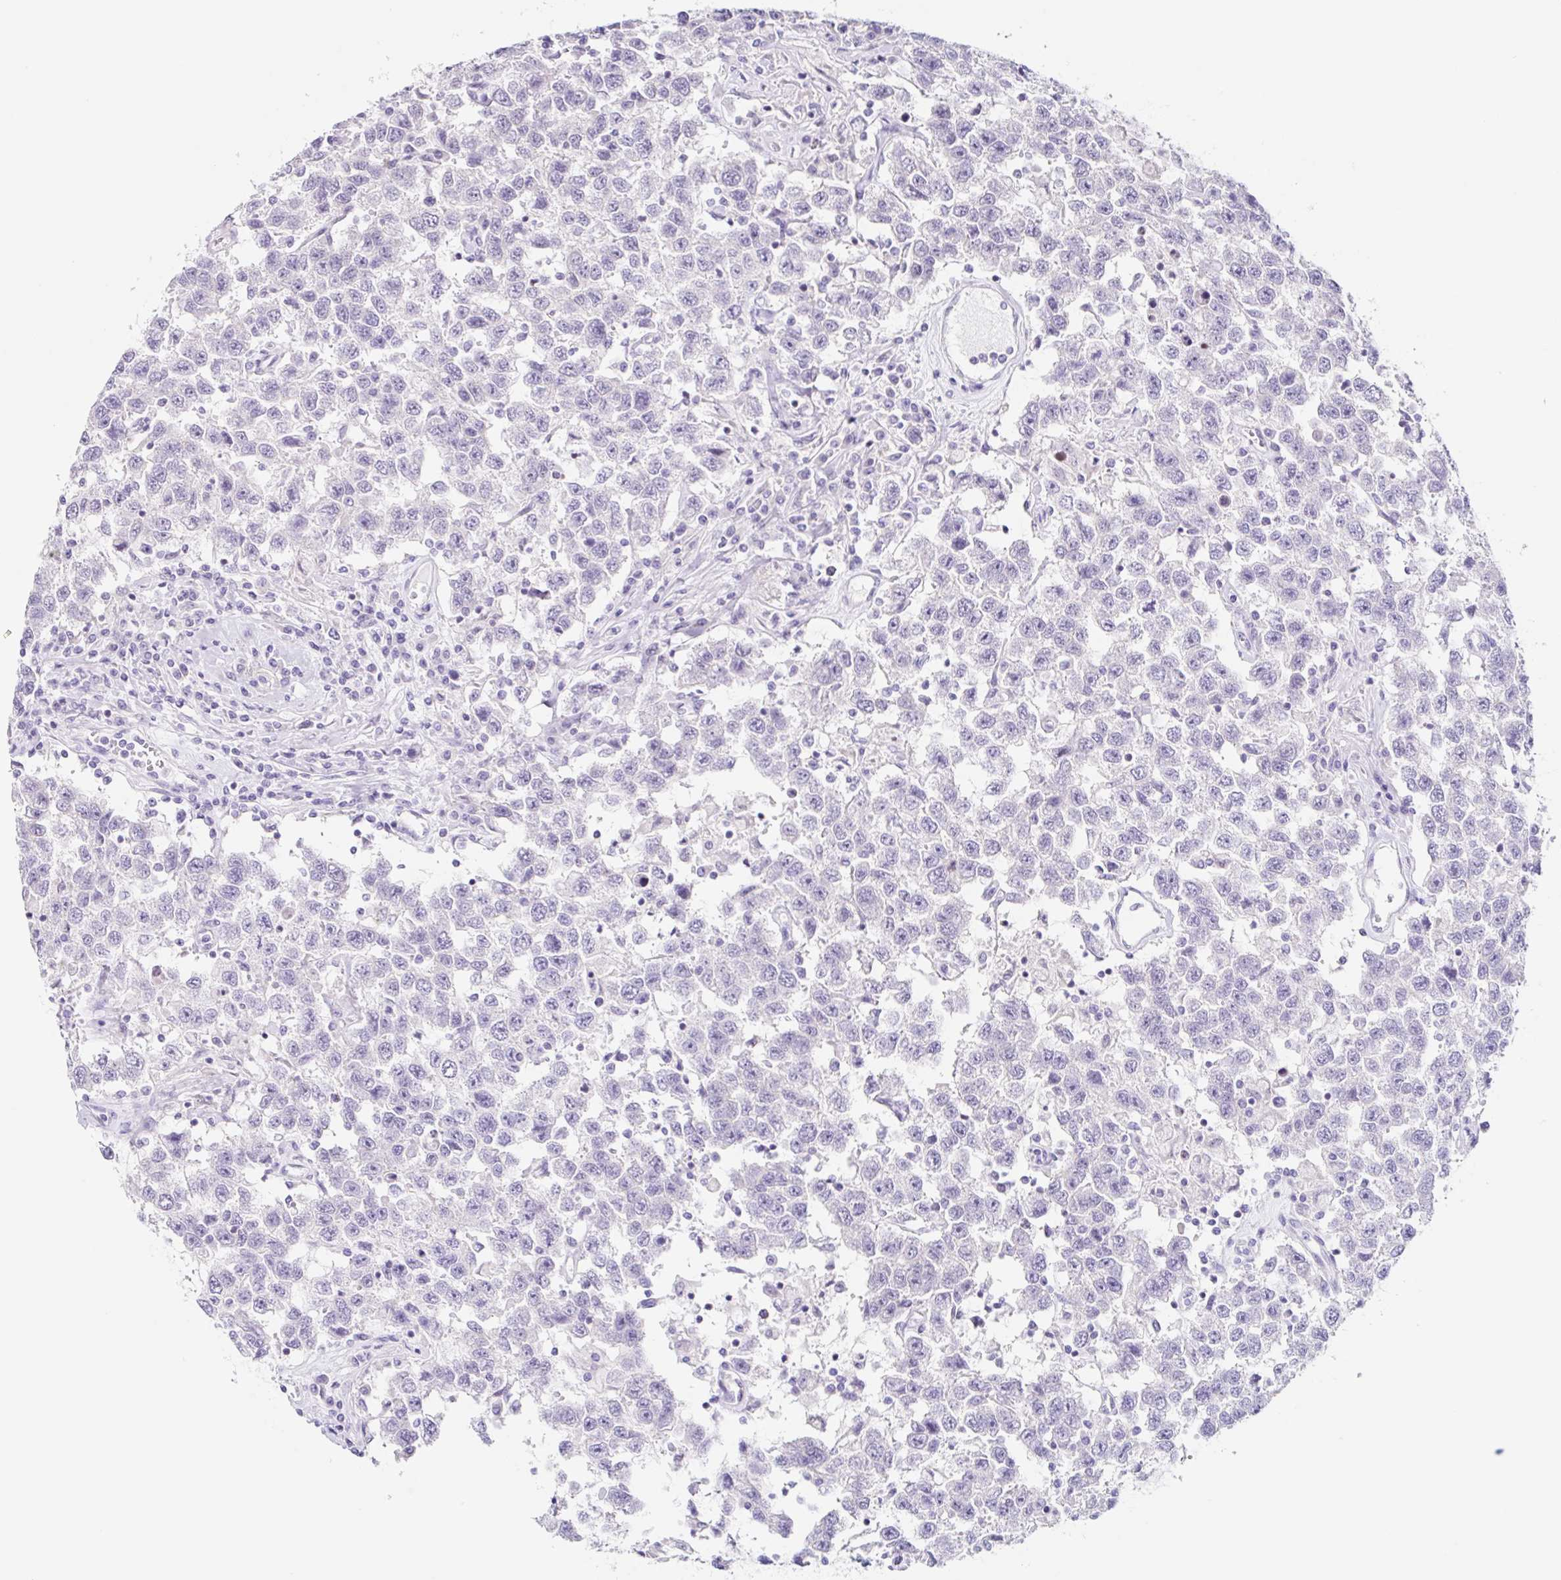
{"staining": {"intensity": "negative", "quantity": "none", "location": "none"}, "tissue": "testis cancer", "cell_type": "Tumor cells", "image_type": "cancer", "snomed": [{"axis": "morphology", "description": "Seminoma, NOS"}, {"axis": "topography", "description": "Testis"}], "caption": "Tumor cells show no significant protein expression in testis cancer (seminoma). (Stains: DAB immunohistochemistry (IHC) with hematoxylin counter stain, Microscopy: brightfield microscopy at high magnification).", "gene": "DCAF17", "patient": {"sex": "male", "age": 41}}